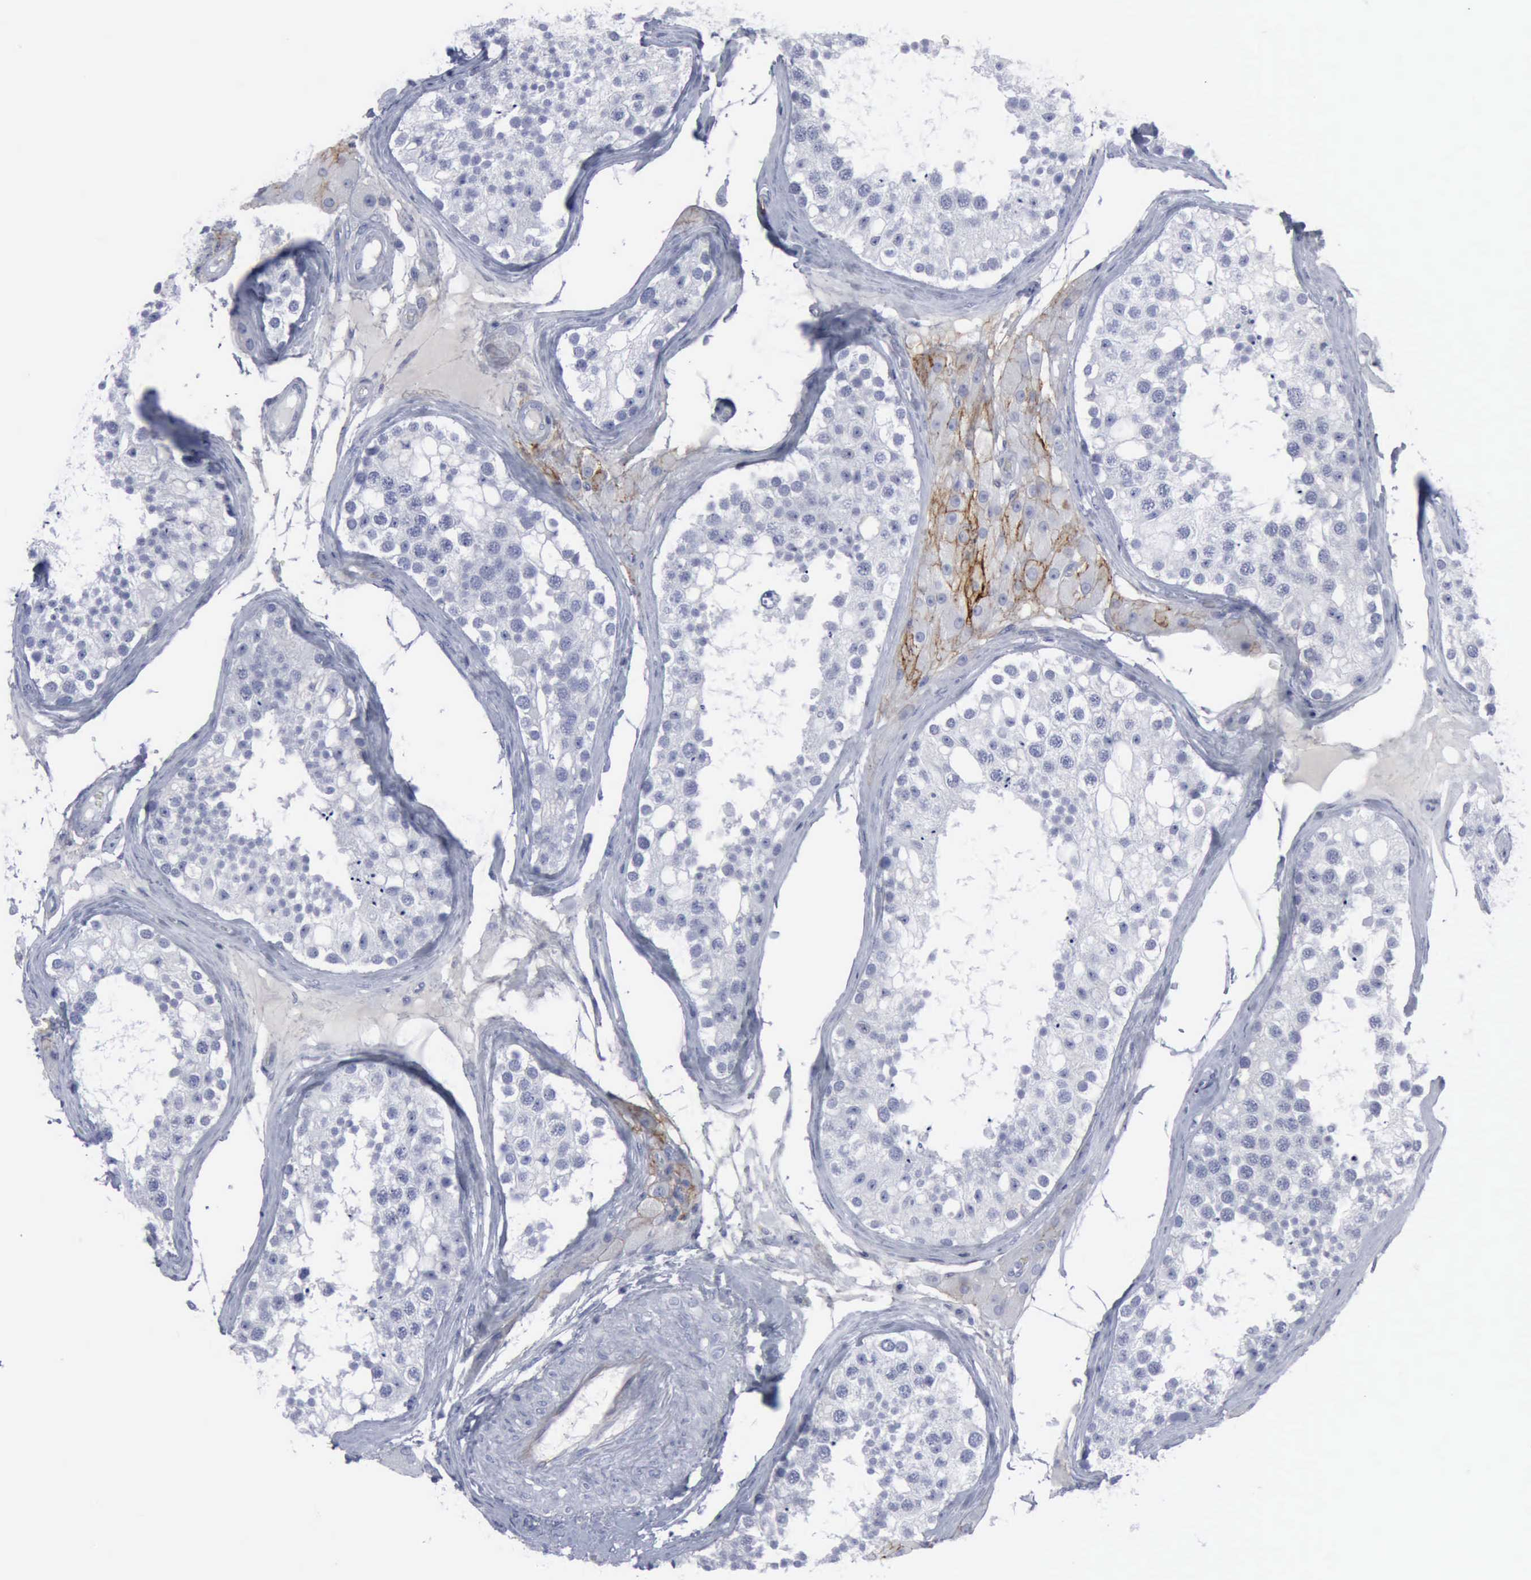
{"staining": {"intensity": "negative", "quantity": "none", "location": "none"}, "tissue": "testis", "cell_type": "Cells in seminiferous ducts", "image_type": "normal", "snomed": [{"axis": "morphology", "description": "Normal tissue, NOS"}, {"axis": "topography", "description": "Testis"}], "caption": "High magnification brightfield microscopy of unremarkable testis stained with DAB (brown) and counterstained with hematoxylin (blue): cells in seminiferous ducts show no significant expression. (DAB (3,3'-diaminobenzidine) immunohistochemistry (IHC) visualized using brightfield microscopy, high magnification).", "gene": "VCAM1", "patient": {"sex": "male", "age": 68}}